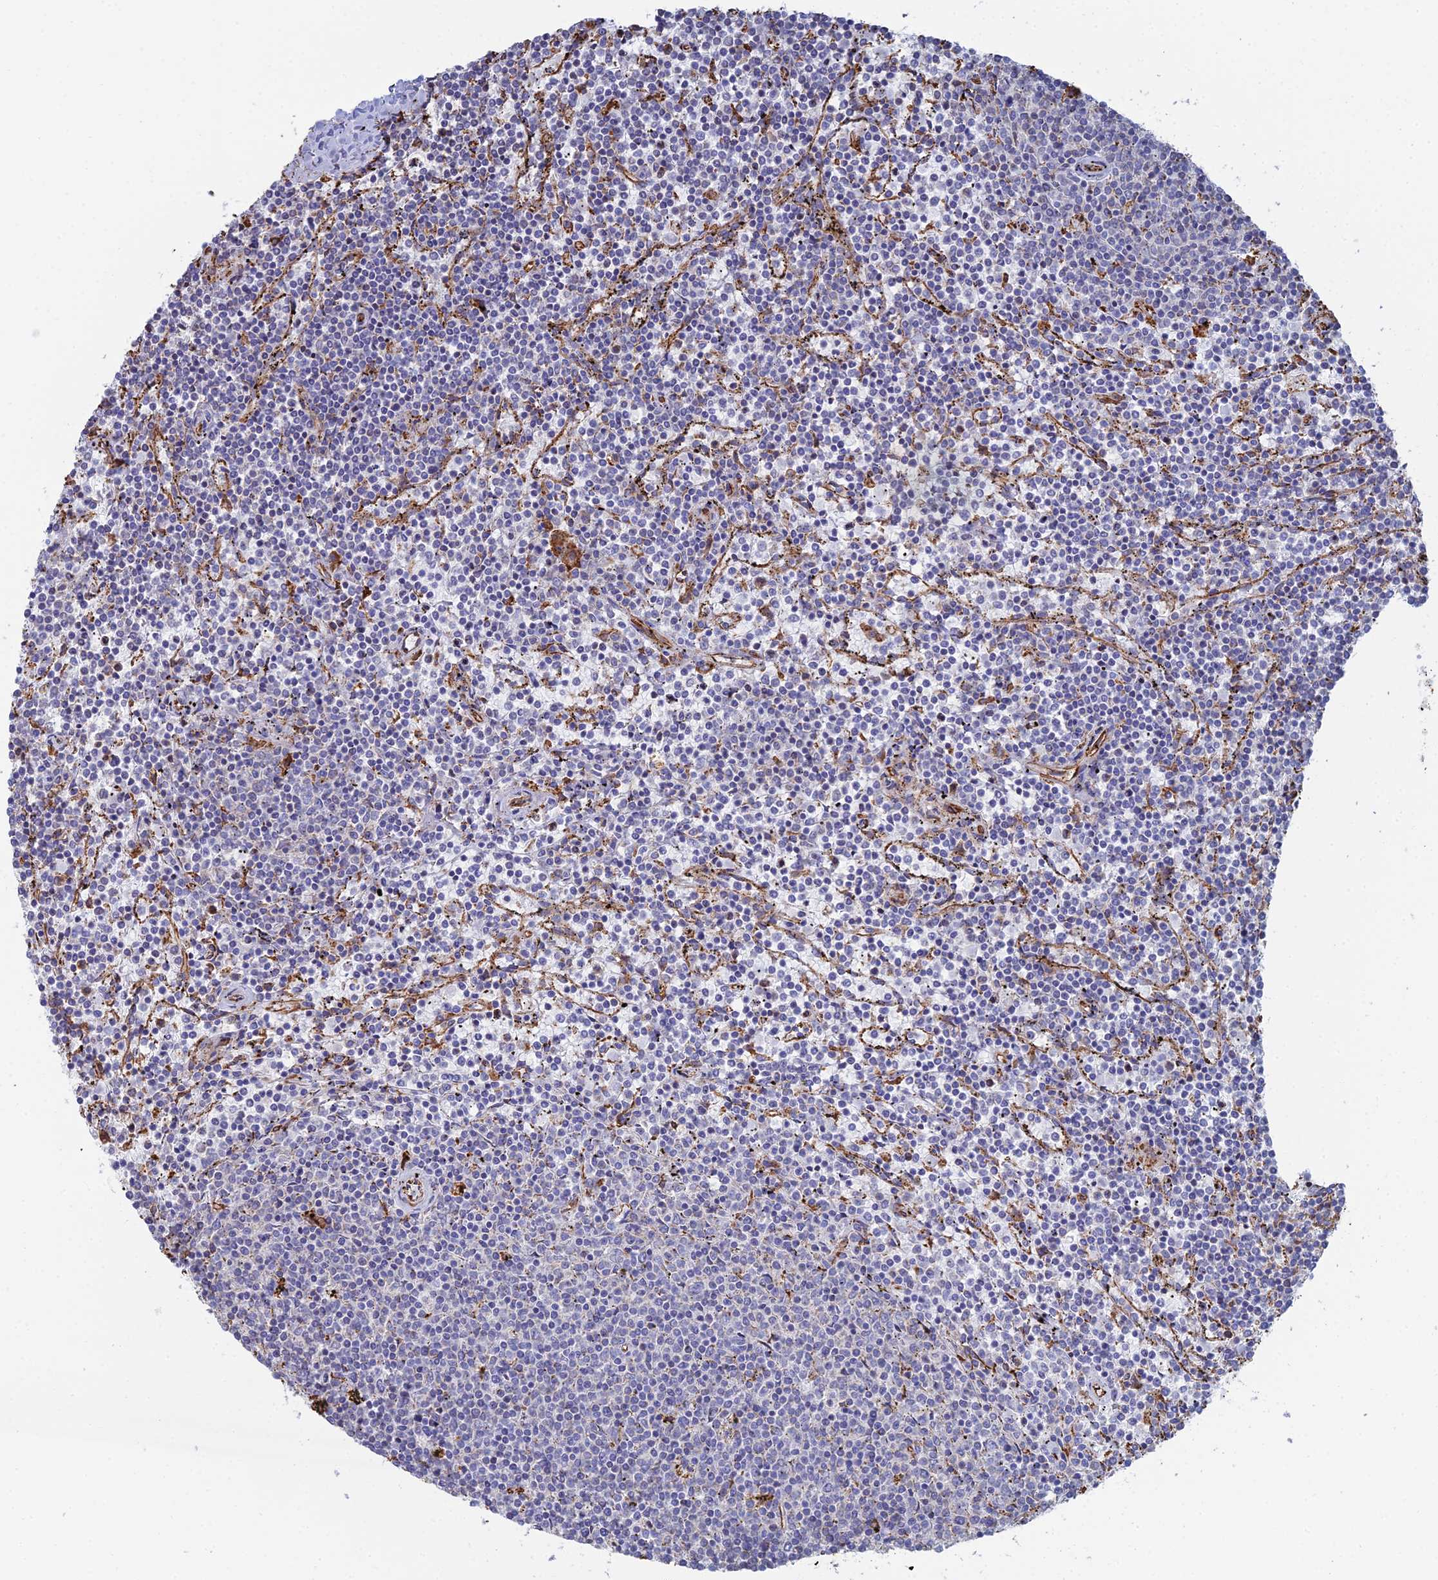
{"staining": {"intensity": "negative", "quantity": "none", "location": "none"}, "tissue": "lymphoma", "cell_type": "Tumor cells", "image_type": "cancer", "snomed": [{"axis": "morphology", "description": "Malignant lymphoma, non-Hodgkin's type, Low grade"}, {"axis": "topography", "description": "Spleen"}], "caption": "Immunohistochemical staining of lymphoma demonstrates no significant positivity in tumor cells.", "gene": "CLVS2", "patient": {"sex": "female", "age": 50}}